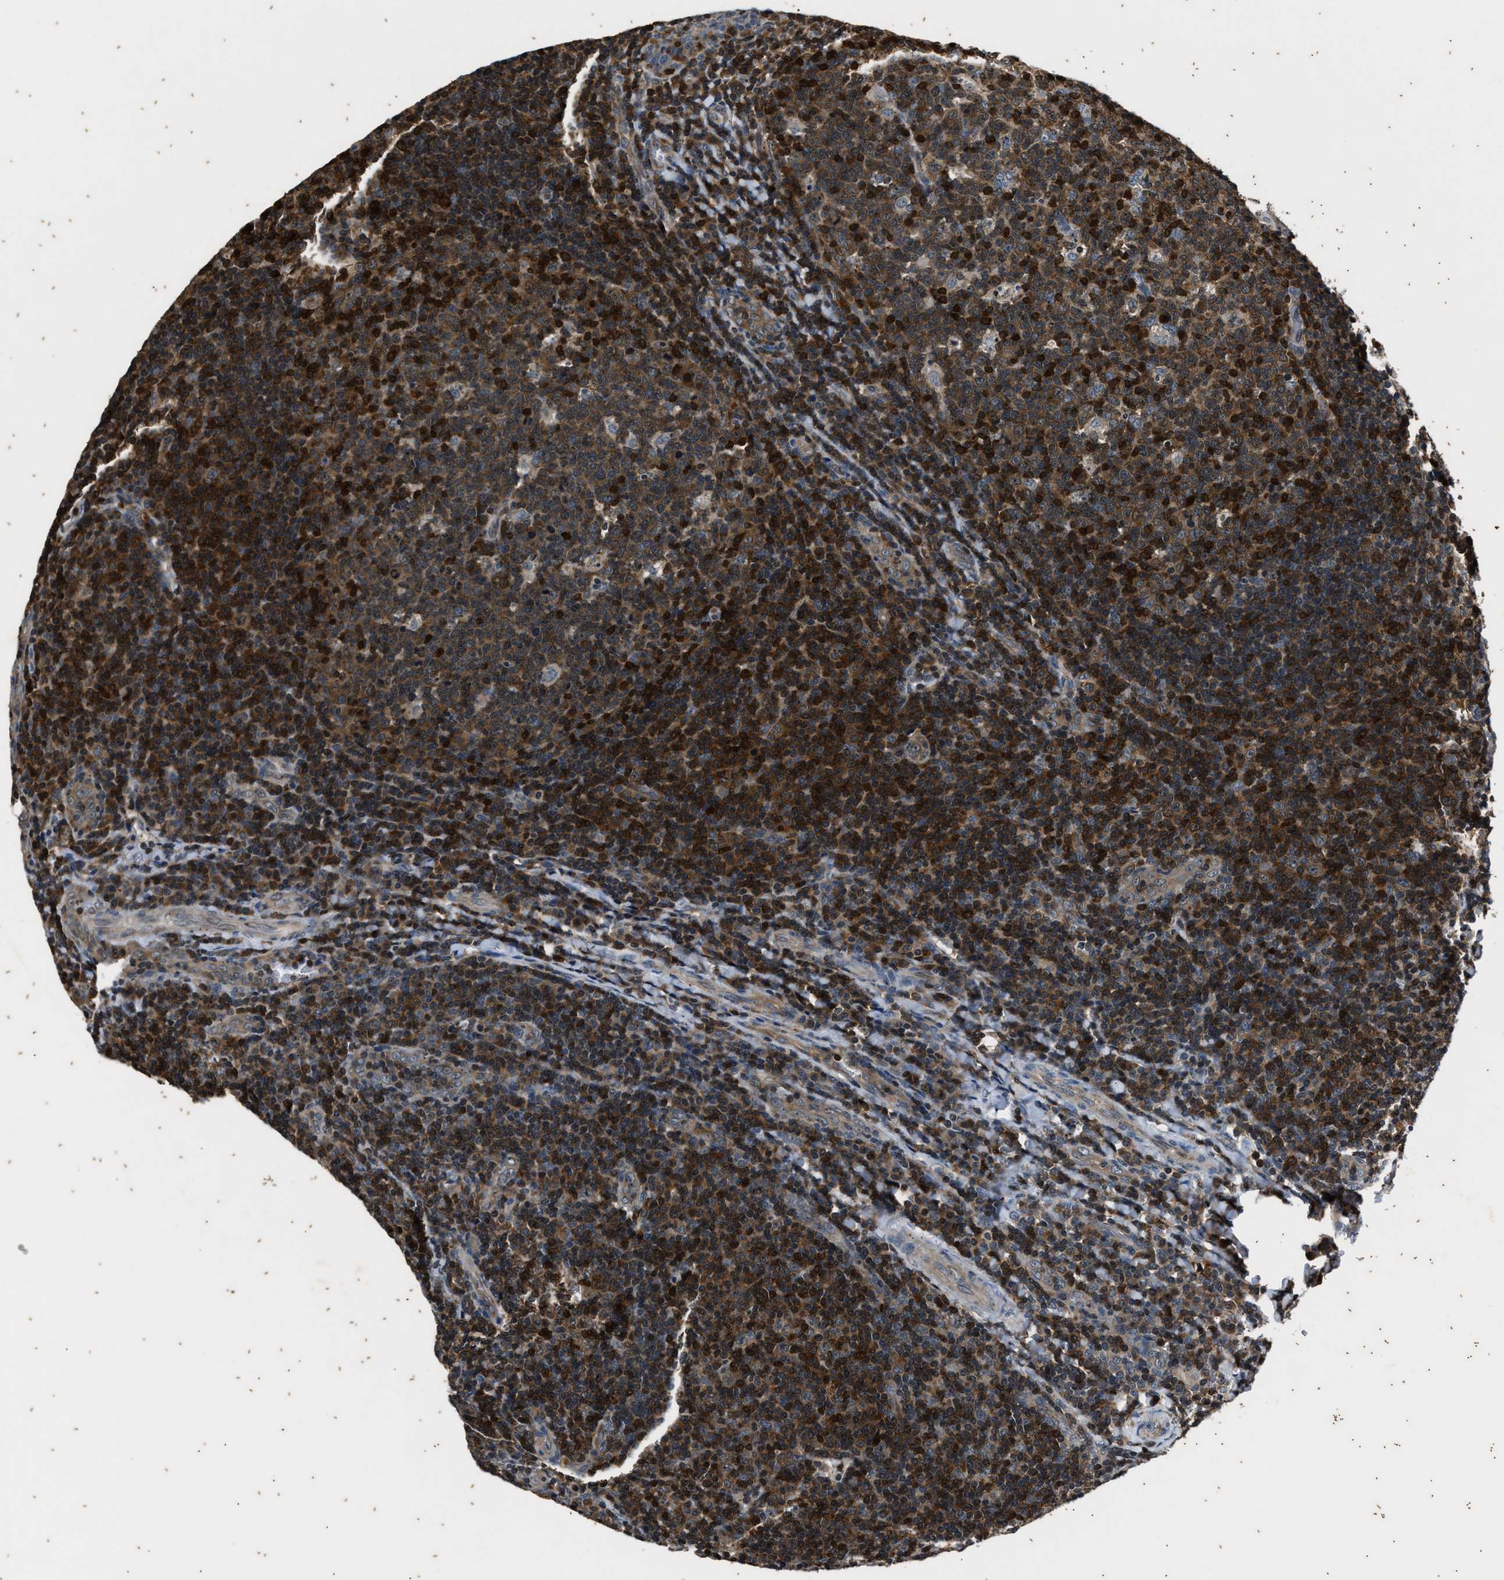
{"staining": {"intensity": "moderate", "quantity": ">75%", "location": "cytoplasmic/membranous"}, "tissue": "tonsil", "cell_type": "Germinal center cells", "image_type": "normal", "snomed": [{"axis": "morphology", "description": "Normal tissue, NOS"}, {"axis": "topography", "description": "Tonsil"}], "caption": "Benign tonsil reveals moderate cytoplasmic/membranous expression in approximately >75% of germinal center cells, visualized by immunohistochemistry.", "gene": "PTPN7", "patient": {"sex": "male", "age": 17}}